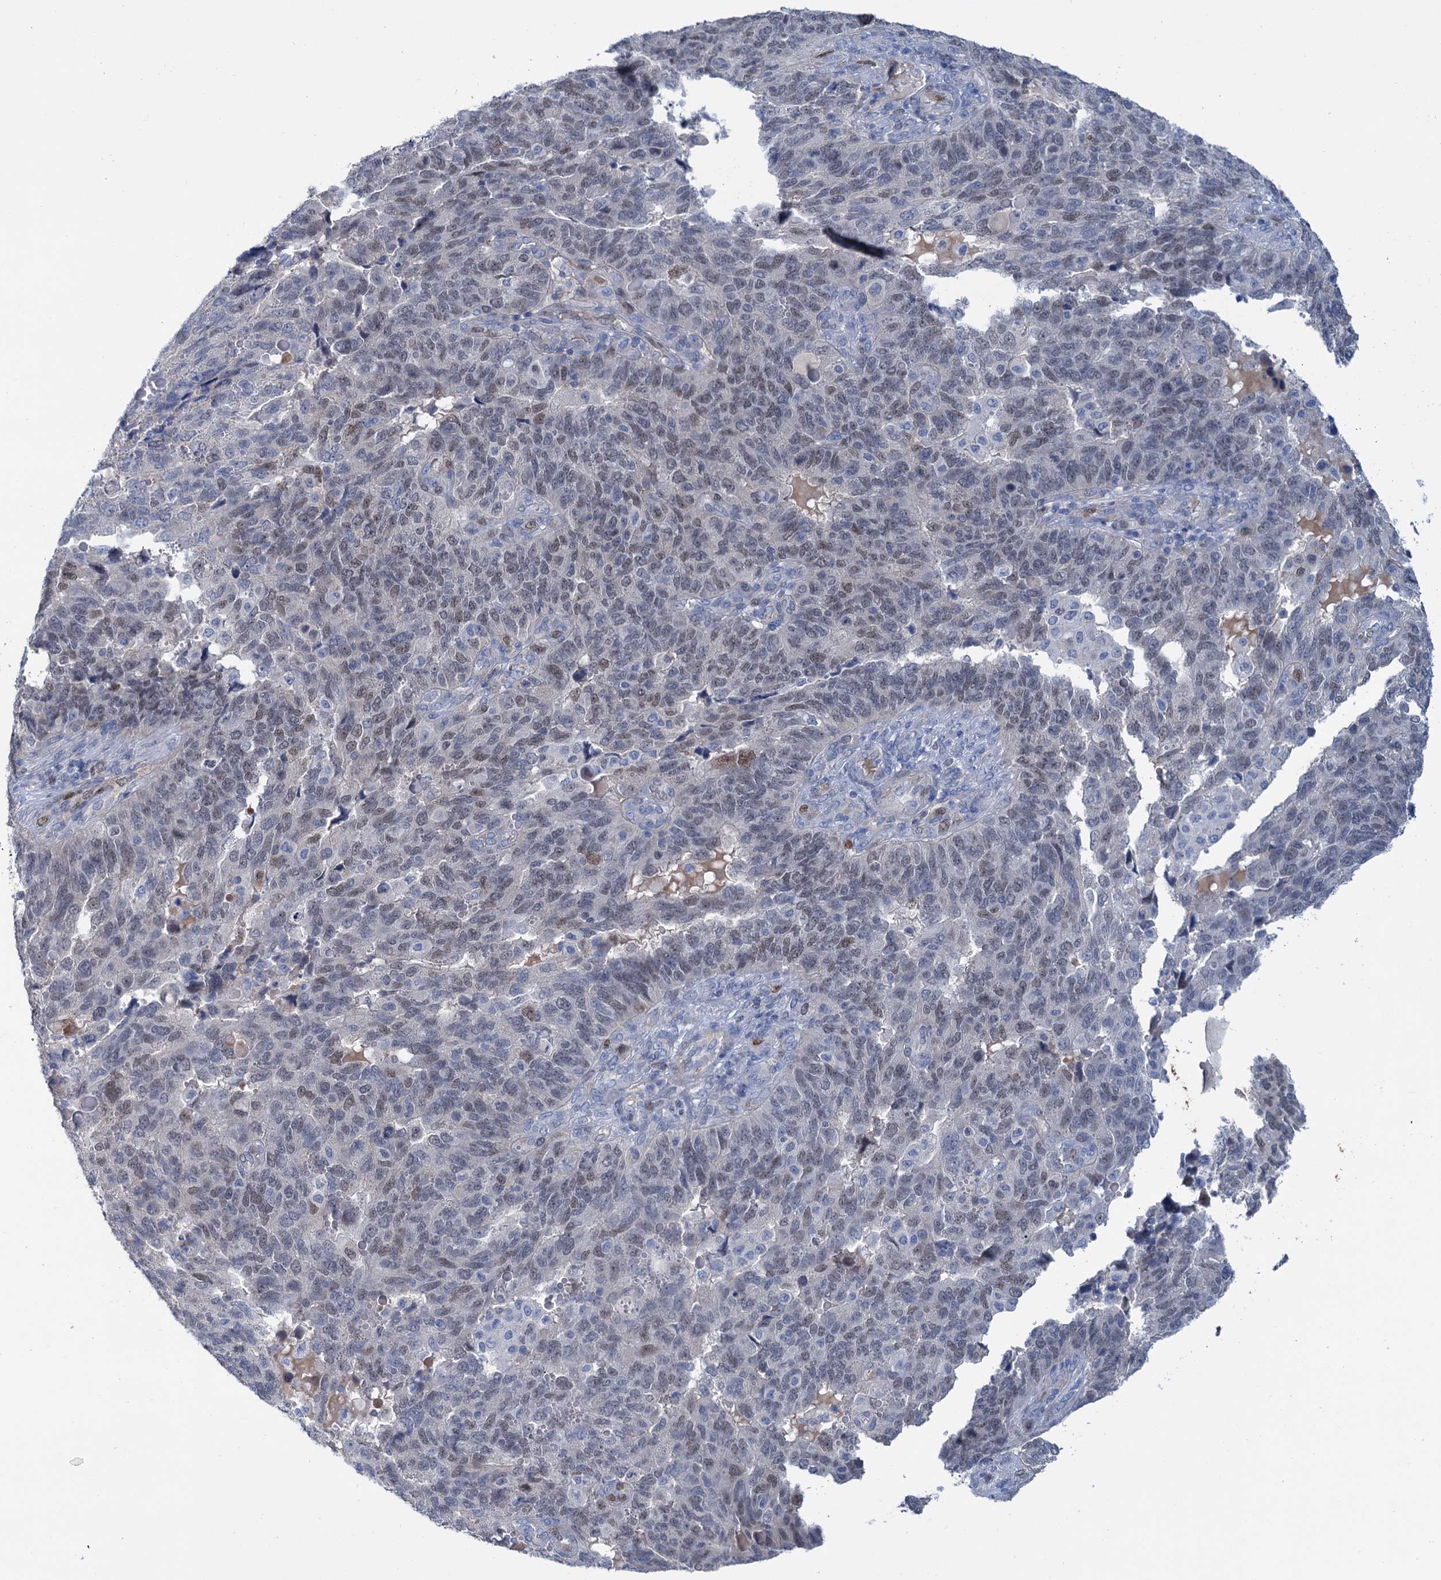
{"staining": {"intensity": "weak", "quantity": "<25%", "location": "nuclear"}, "tissue": "endometrial cancer", "cell_type": "Tumor cells", "image_type": "cancer", "snomed": [{"axis": "morphology", "description": "Adenocarcinoma, NOS"}, {"axis": "topography", "description": "Endometrium"}], "caption": "The photomicrograph displays no staining of tumor cells in adenocarcinoma (endometrial).", "gene": "FAM111B", "patient": {"sex": "female", "age": 66}}